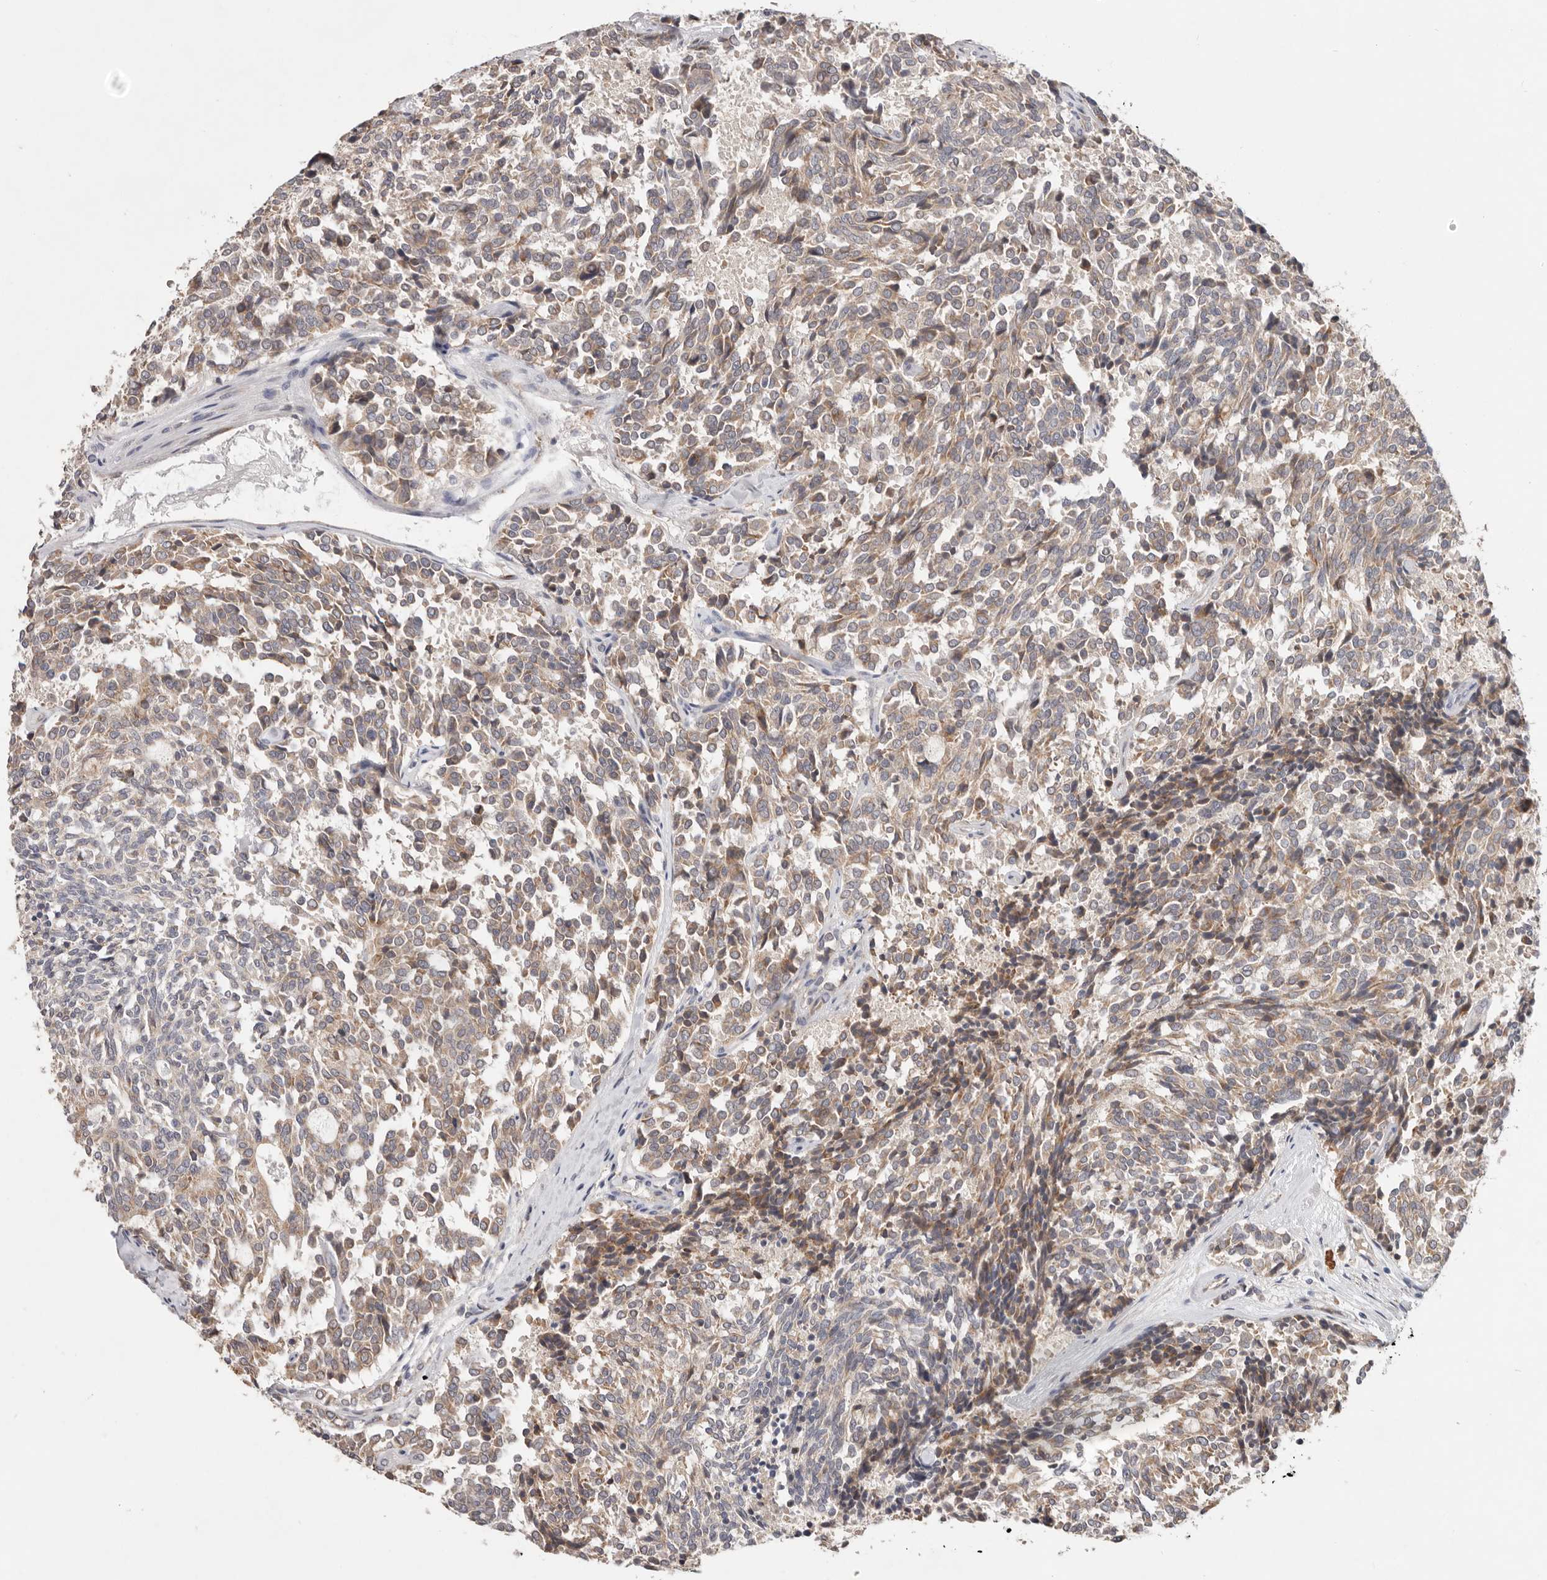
{"staining": {"intensity": "weak", "quantity": ">75%", "location": "cytoplasmic/membranous"}, "tissue": "carcinoid", "cell_type": "Tumor cells", "image_type": "cancer", "snomed": [{"axis": "morphology", "description": "Carcinoid, malignant, NOS"}, {"axis": "topography", "description": "Pancreas"}], "caption": "Protein expression analysis of human malignant carcinoid reveals weak cytoplasmic/membranous expression in approximately >75% of tumor cells.", "gene": "WDR77", "patient": {"sex": "female", "age": 54}}